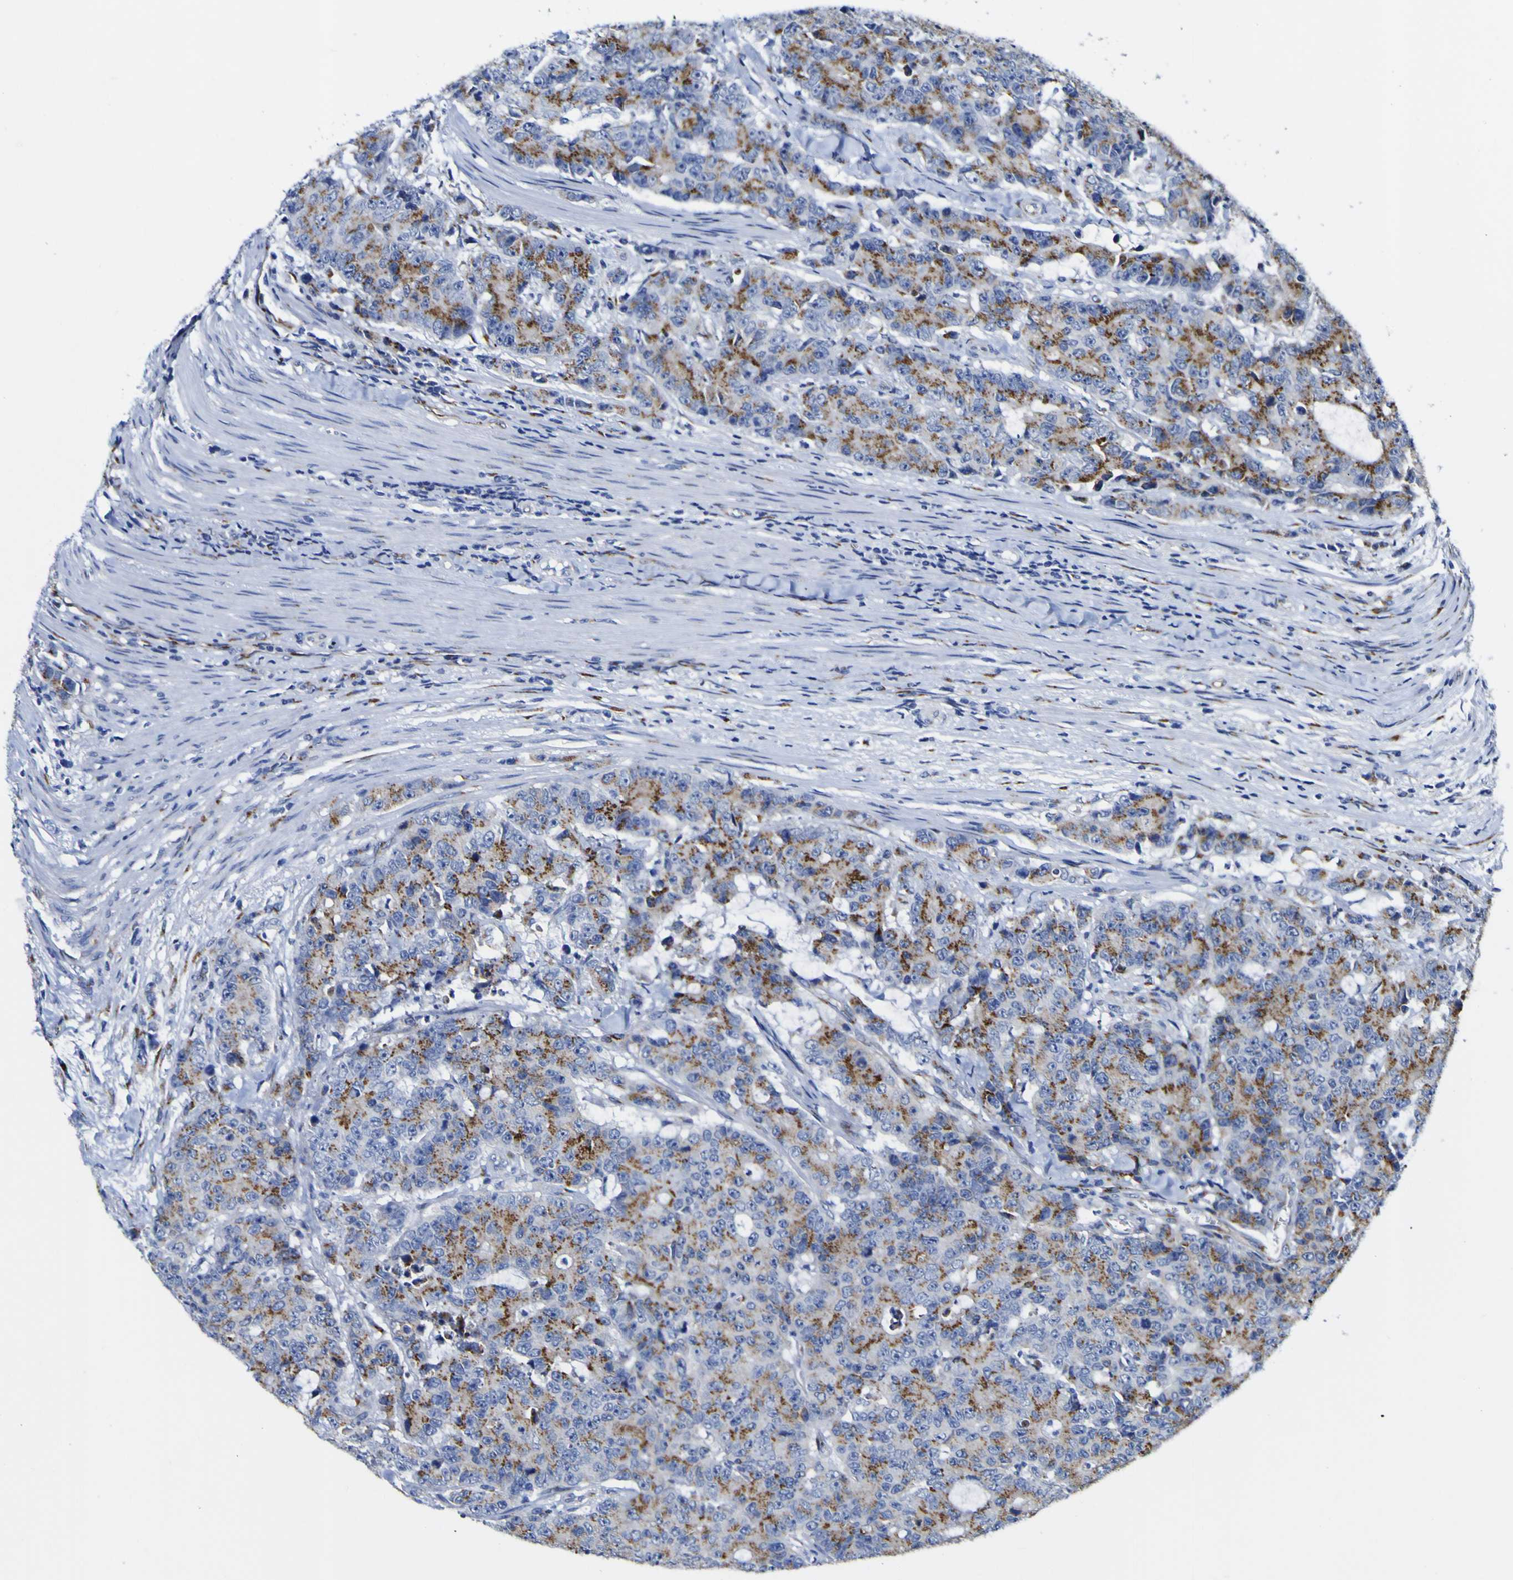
{"staining": {"intensity": "moderate", "quantity": ">75%", "location": "cytoplasmic/membranous"}, "tissue": "colorectal cancer", "cell_type": "Tumor cells", "image_type": "cancer", "snomed": [{"axis": "morphology", "description": "Adenocarcinoma, NOS"}, {"axis": "topography", "description": "Colon"}], "caption": "Protein staining demonstrates moderate cytoplasmic/membranous expression in about >75% of tumor cells in colorectal cancer (adenocarcinoma).", "gene": "GOLM1", "patient": {"sex": "female", "age": 86}}